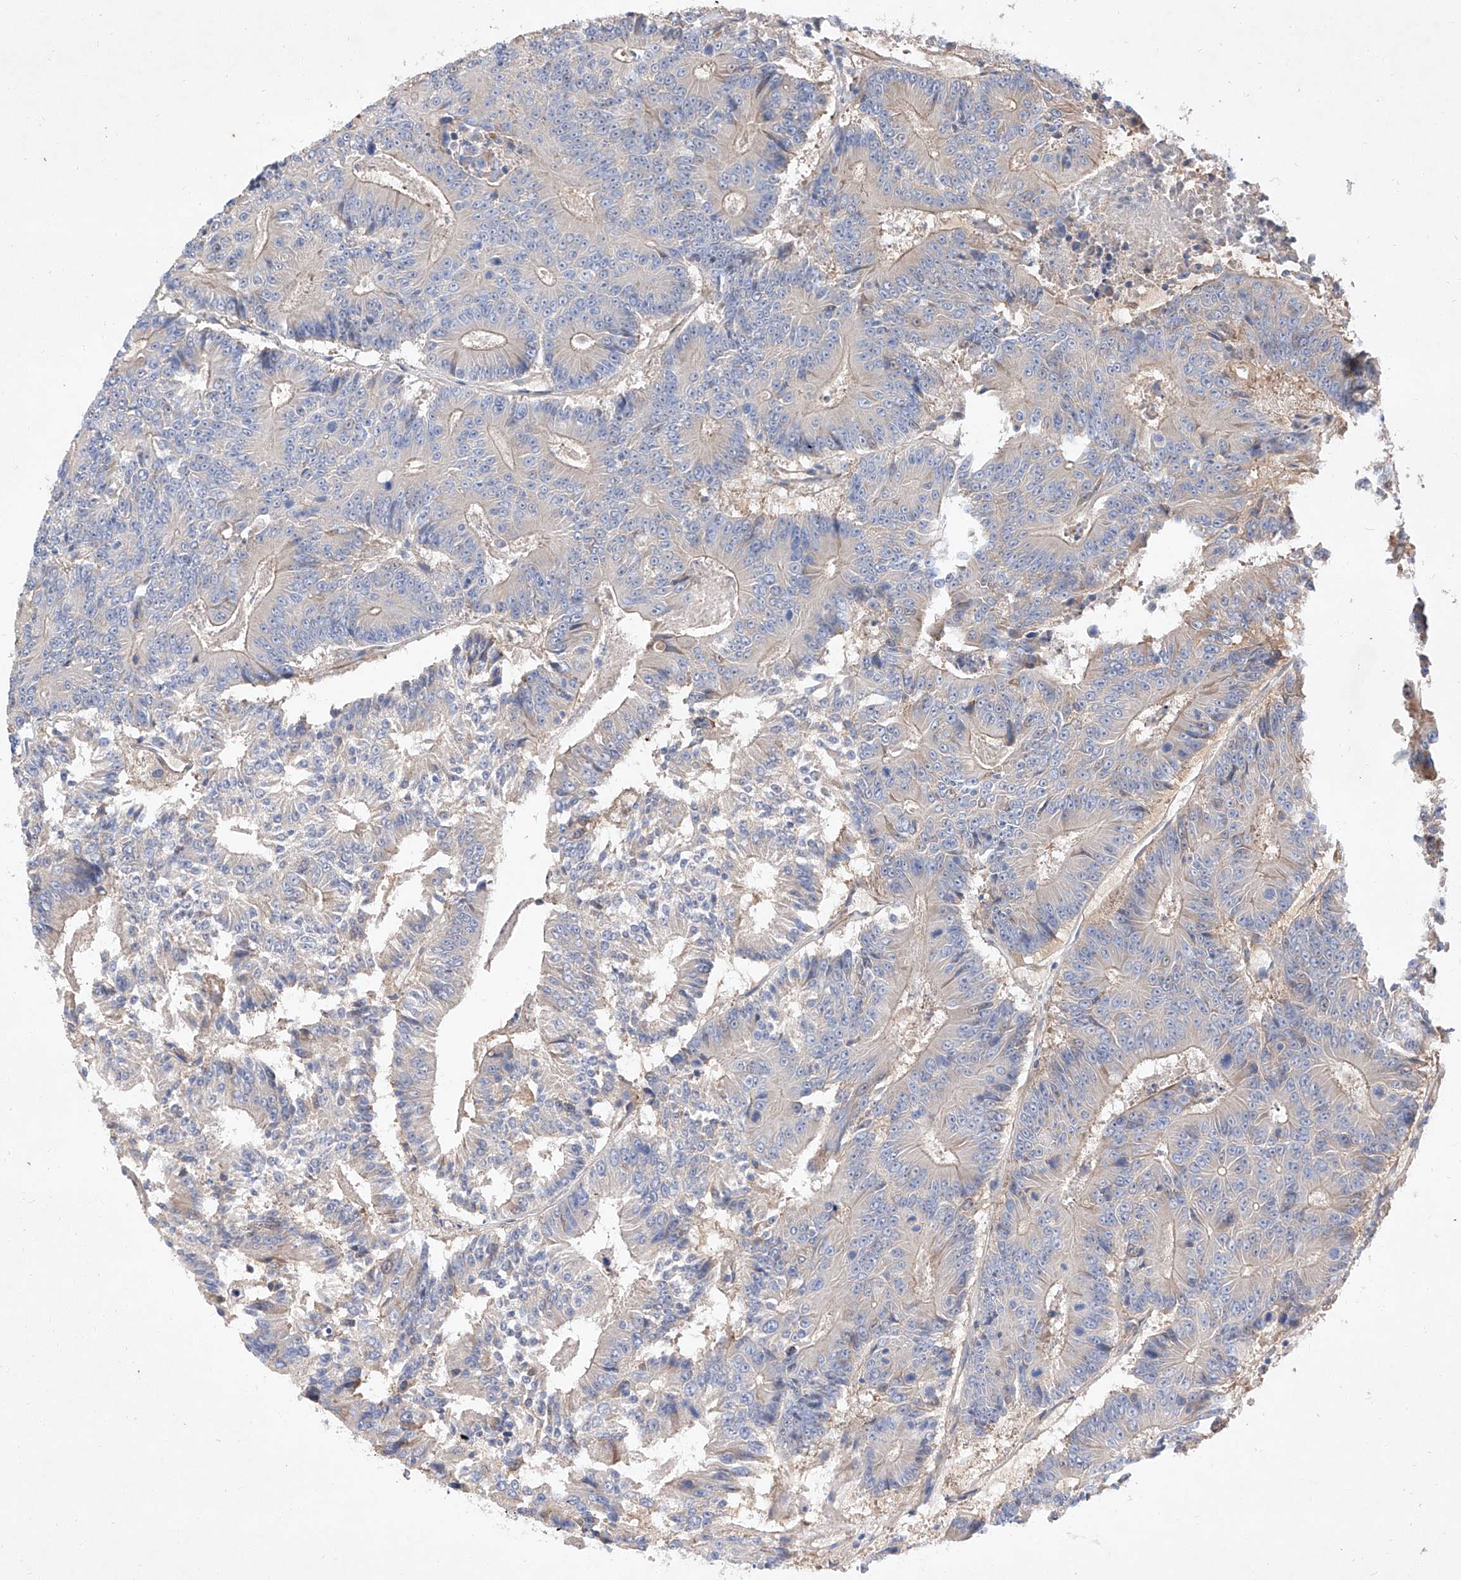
{"staining": {"intensity": "negative", "quantity": "none", "location": "none"}, "tissue": "colorectal cancer", "cell_type": "Tumor cells", "image_type": "cancer", "snomed": [{"axis": "morphology", "description": "Adenocarcinoma, NOS"}, {"axis": "topography", "description": "Colon"}], "caption": "An immunohistochemistry (IHC) histopathology image of colorectal adenocarcinoma is shown. There is no staining in tumor cells of colorectal adenocarcinoma.", "gene": "DIRAS3", "patient": {"sex": "male", "age": 83}}